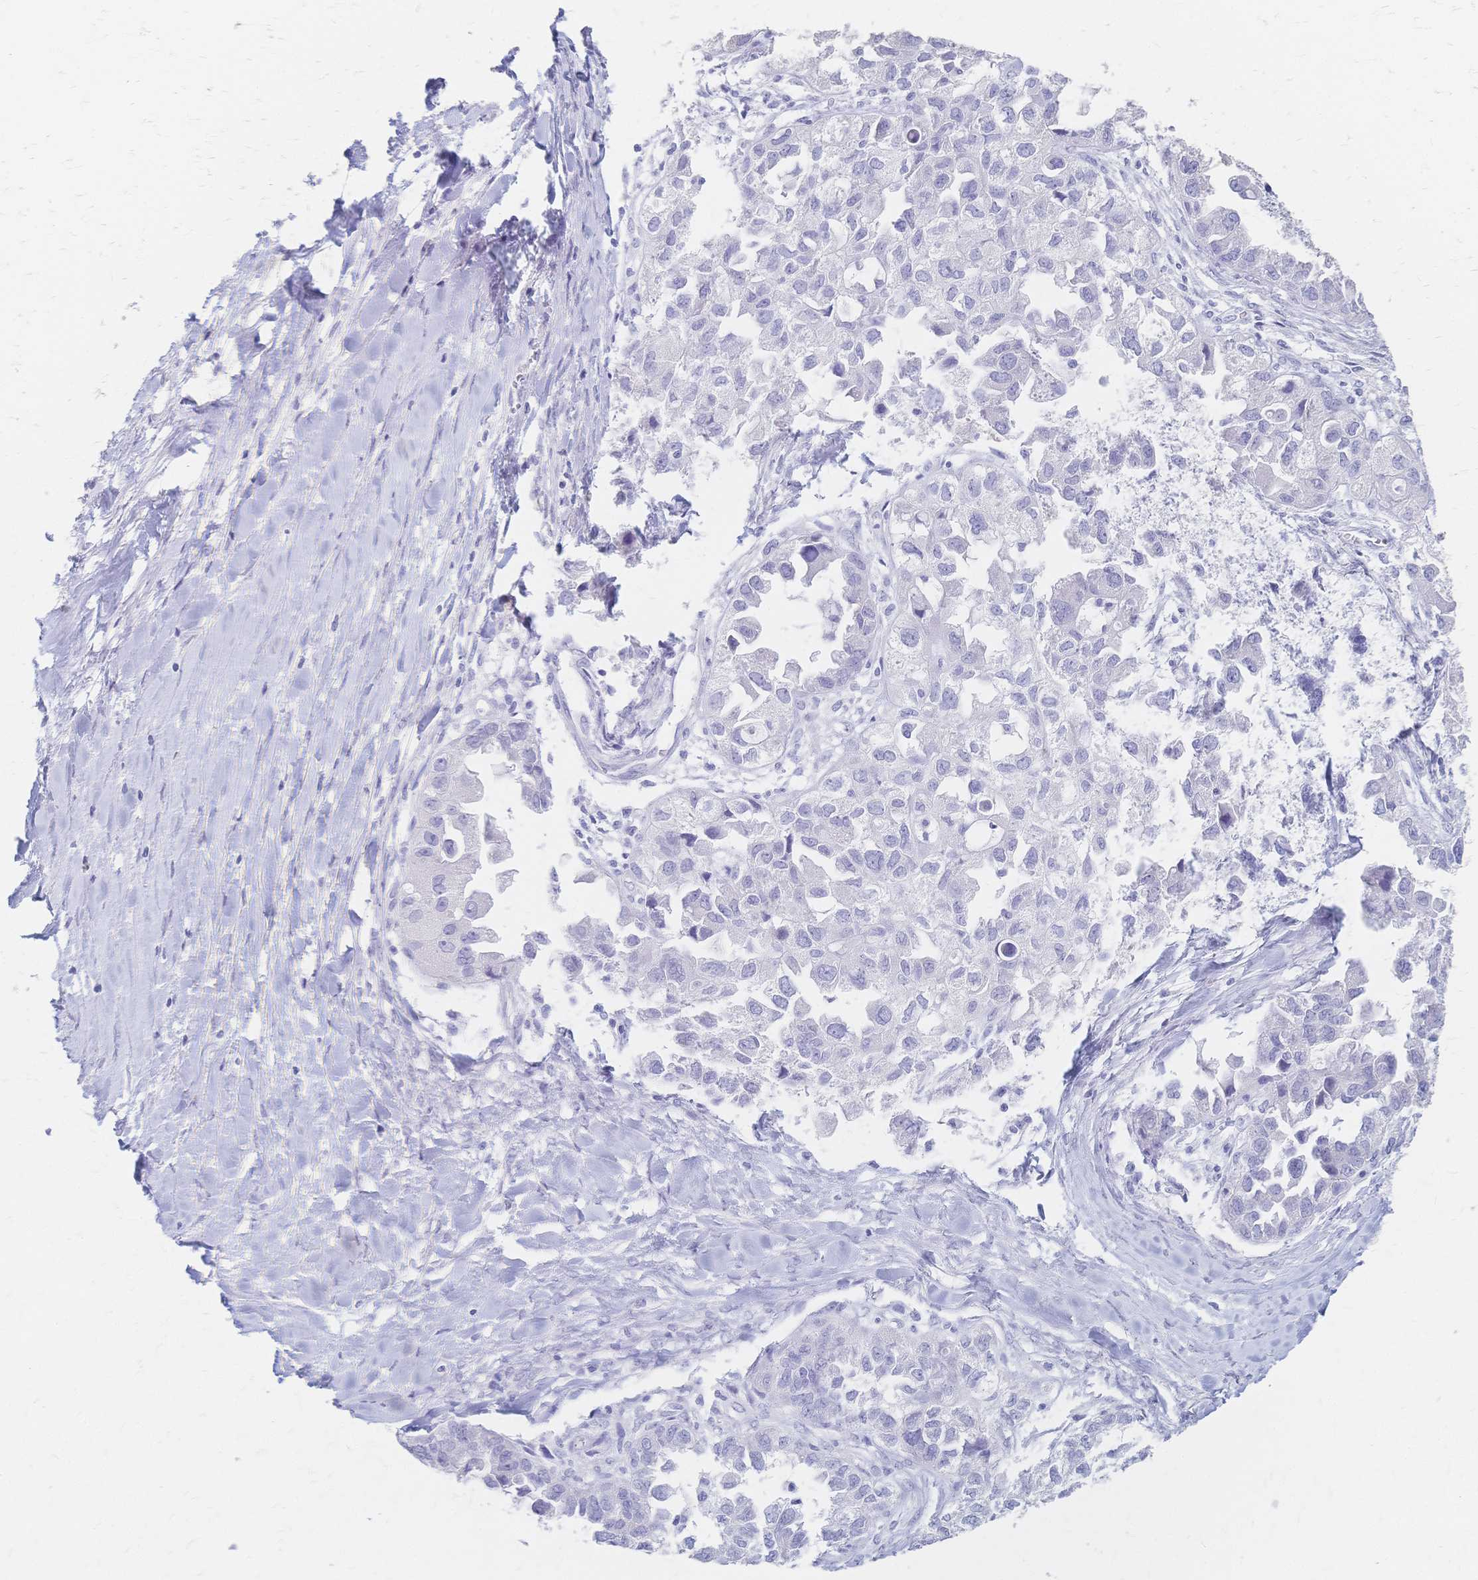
{"staining": {"intensity": "negative", "quantity": "none", "location": "none"}, "tissue": "ovarian cancer", "cell_type": "Tumor cells", "image_type": "cancer", "snomed": [{"axis": "morphology", "description": "Cystadenocarcinoma, serous, NOS"}, {"axis": "topography", "description": "Ovary"}], "caption": "DAB immunohistochemical staining of ovarian cancer (serous cystadenocarcinoma) reveals no significant expression in tumor cells.", "gene": "CYB5A", "patient": {"sex": "female", "age": 84}}